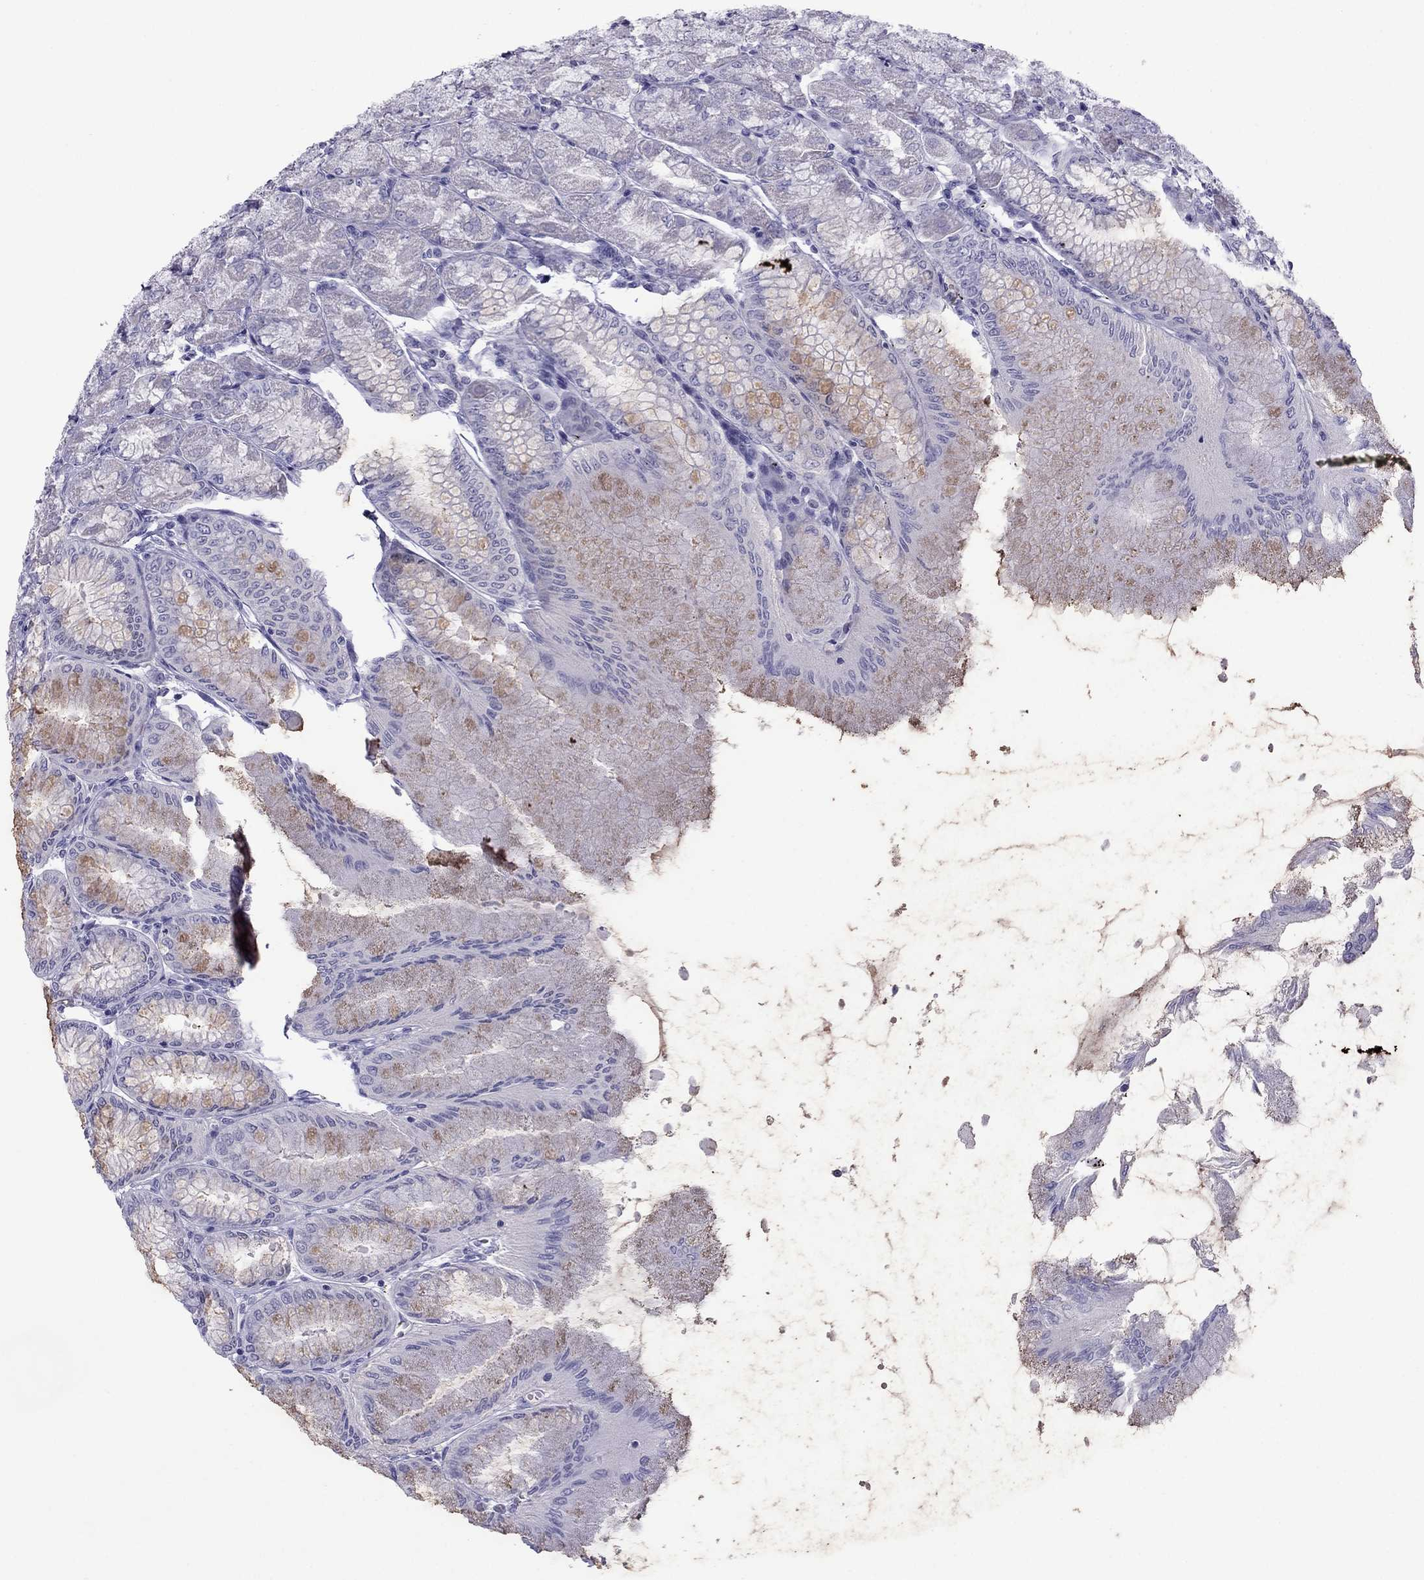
{"staining": {"intensity": "weak", "quantity": "<25%", "location": "cytoplasmic/membranous"}, "tissue": "stomach", "cell_type": "Glandular cells", "image_type": "normal", "snomed": [{"axis": "morphology", "description": "Normal tissue, NOS"}, {"axis": "topography", "description": "Stomach, upper"}], "caption": "There is no significant staining in glandular cells of stomach. (DAB IHC visualized using brightfield microscopy, high magnification).", "gene": "MYLK3", "patient": {"sex": "male", "age": 60}}